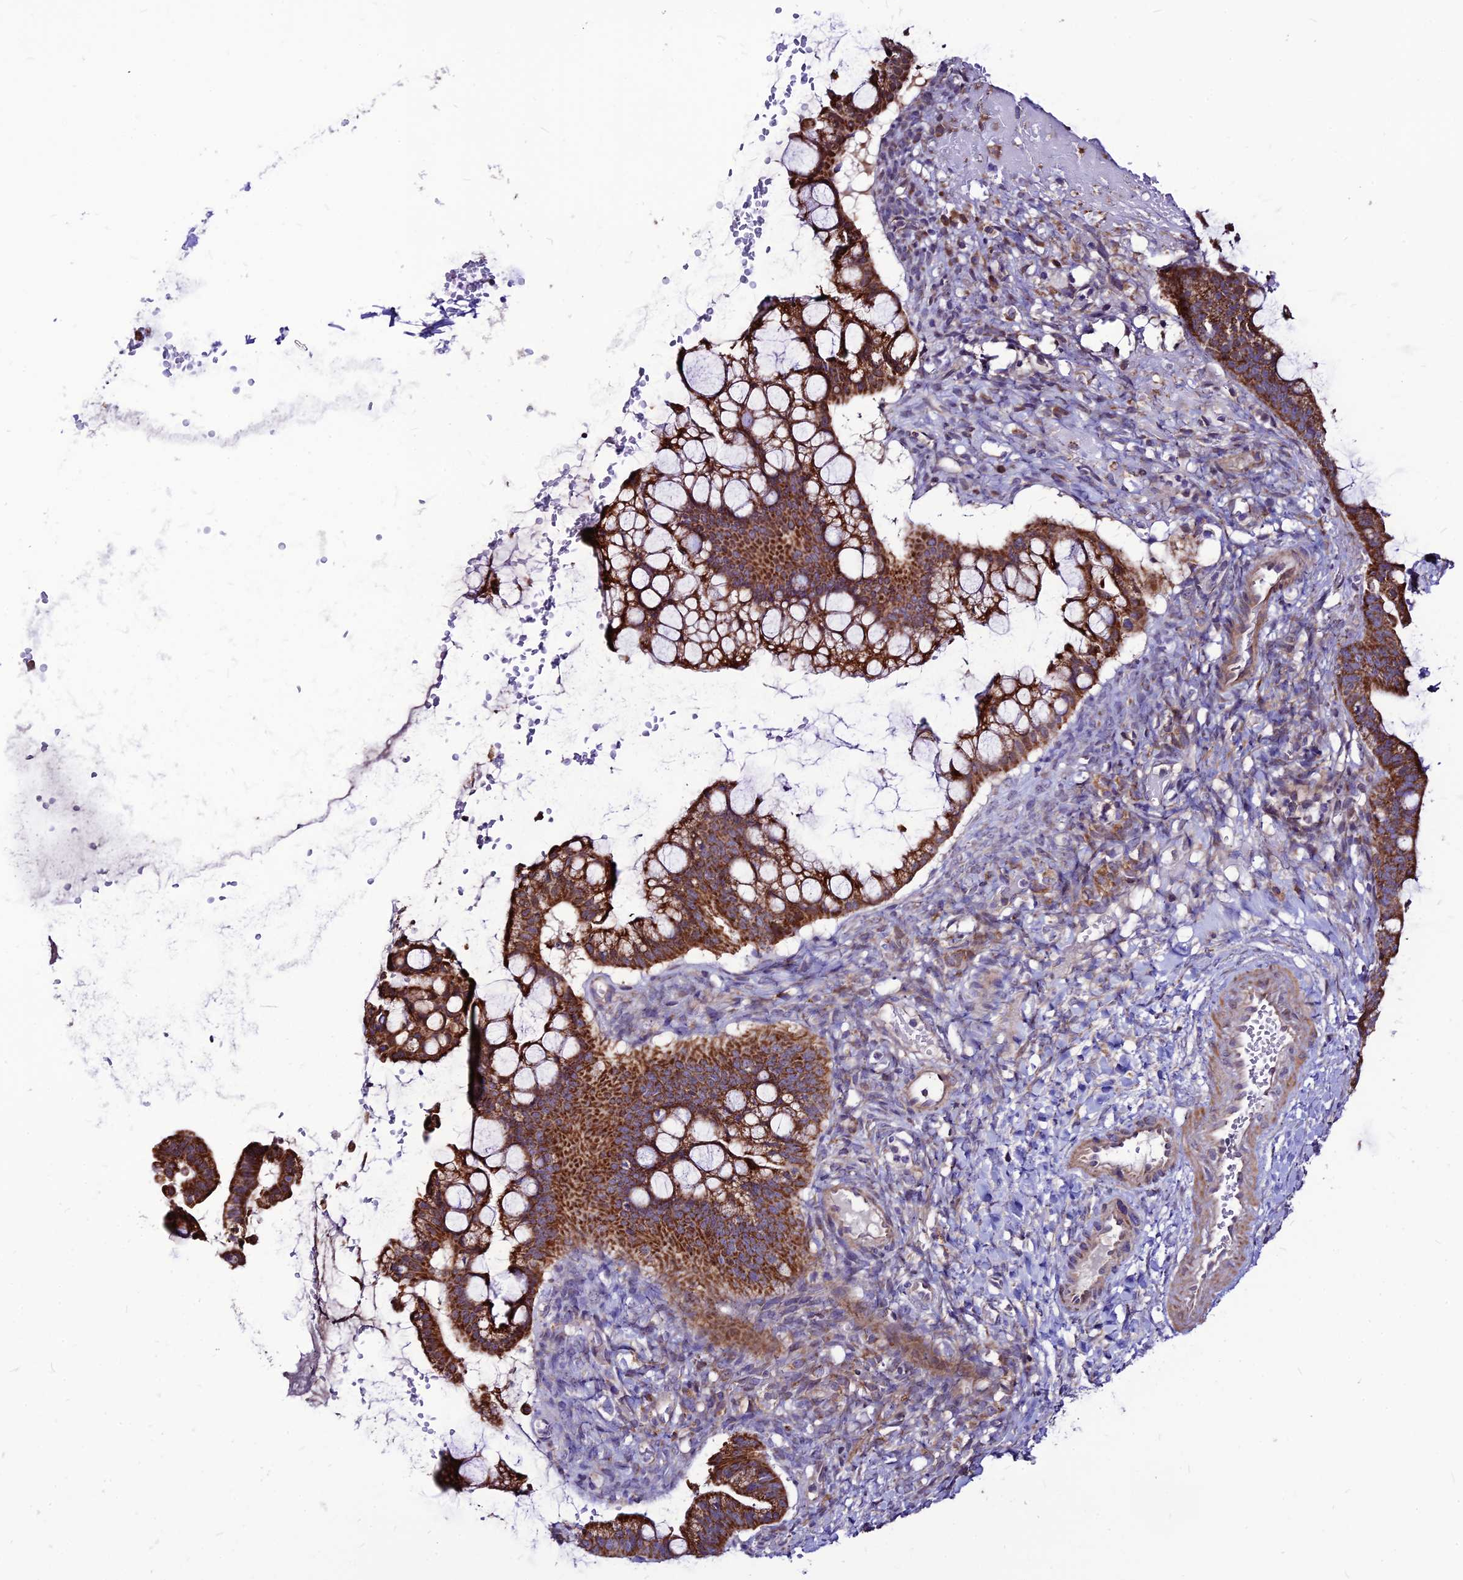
{"staining": {"intensity": "strong", "quantity": ">75%", "location": "cytoplasmic/membranous"}, "tissue": "ovarian cancer", "cell_type": "Tumor cells", "image_type": "cancer", "snomed": [{"axis": "morphology", "description": "Cystadenocarcinoma, mucinous, NOS"}, {"axis": "topography", "description": "Ovary"}], "caption": "Immunohistochemical staining of mucinous cystadenocarcinoma (ovarian) reveals high levels of strong cytoplasmic/membranous protein expression in approximately >75% of tumor cells.", "gene": "ECI1", "patient": {"sex": "female", "age": 73}}